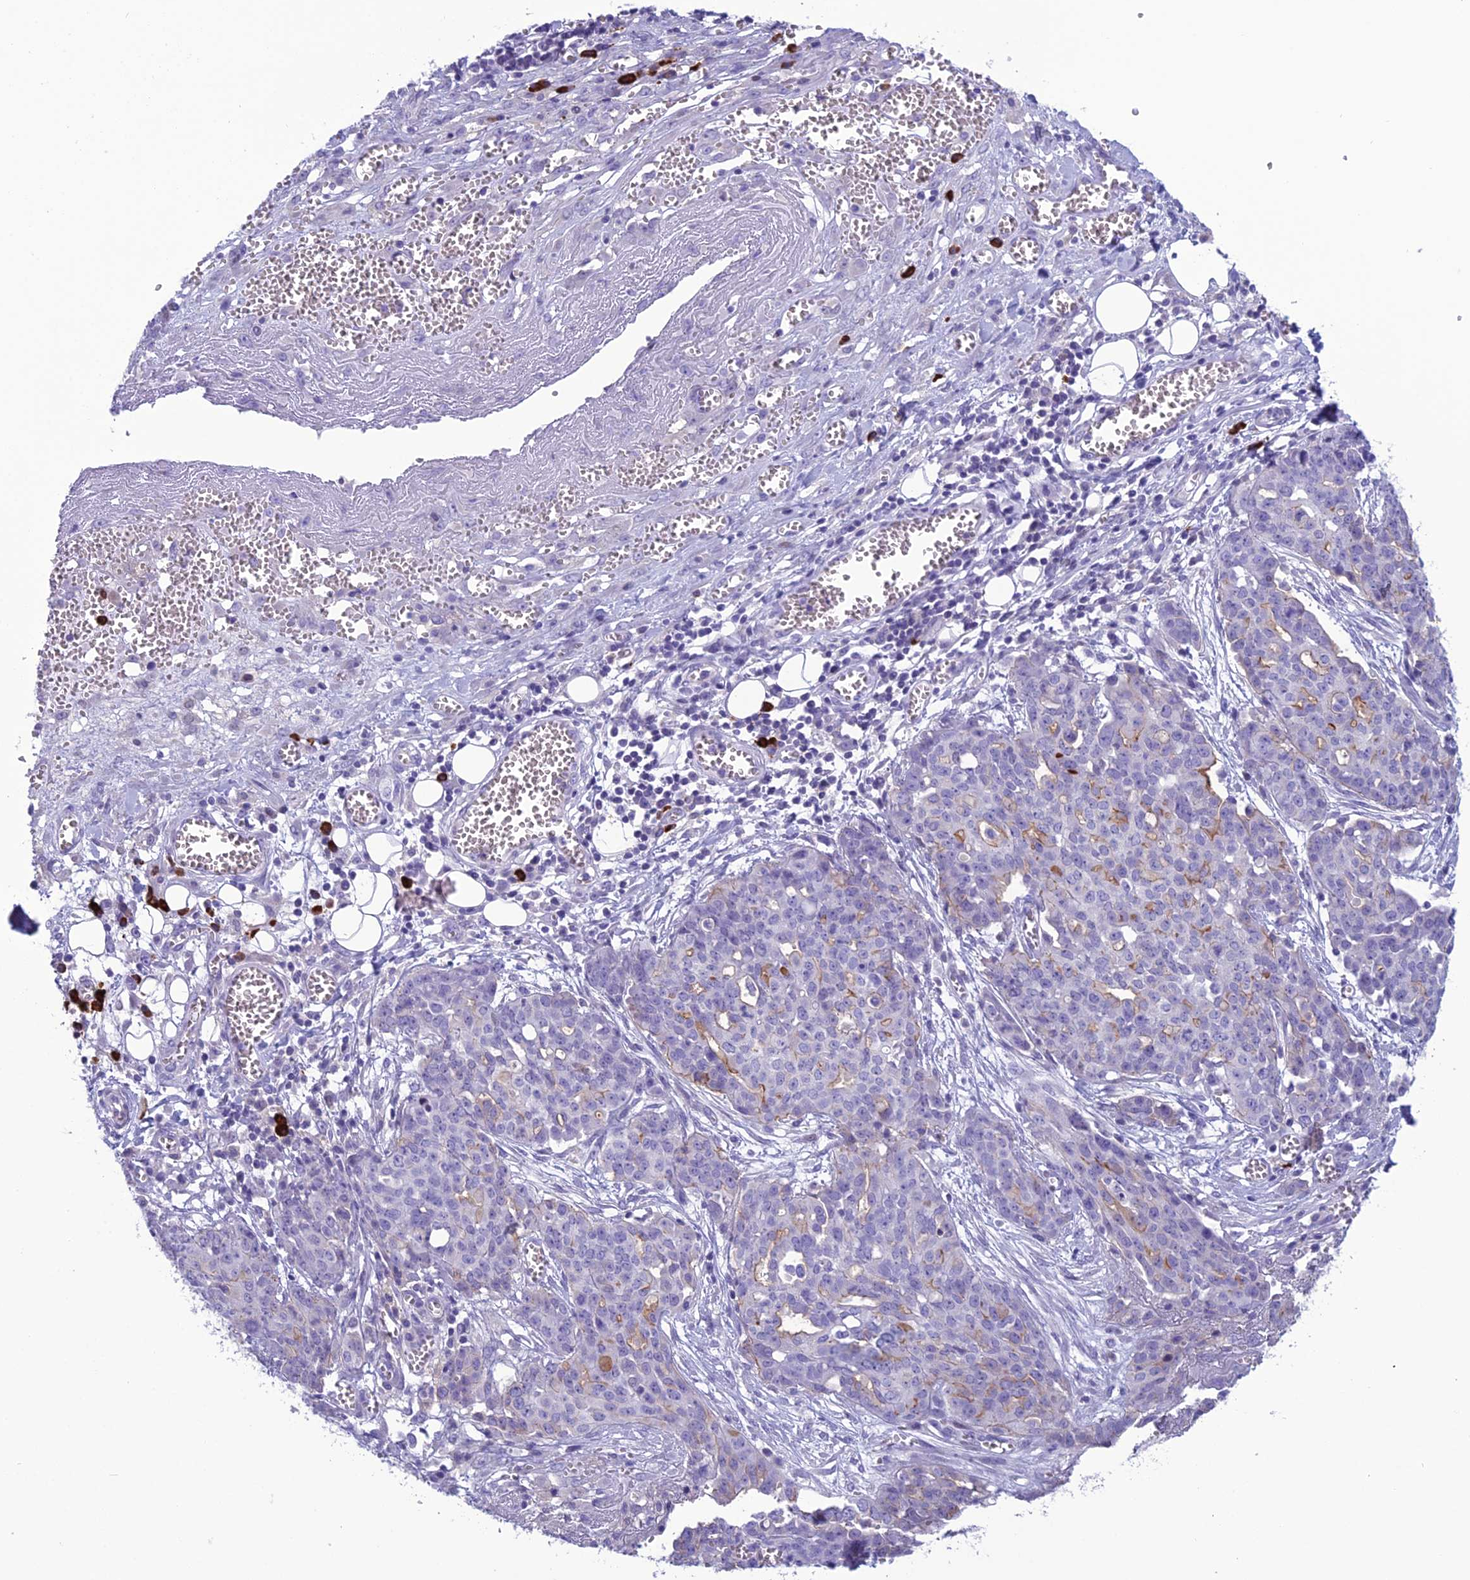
{"staining": {"intensity": "weak", "quantity": "<25%", "location": "cytoplasmic/membranous"}, "tissue": "ovarian cancer", "cell_type": "Tumor cells", "image_type": "cancer", "snomed": [{"axis": "morphology", "description": "Cystadenocarcinoma, serous, NOS"}, {"axis": "topography", "description": "Soft tissue"}, {"axis": "topography", "description": "Ovary"}], "caption": "A micrograph of ovarian serous cystadenocarcinoma stained for a protein shows no brown staining in tumor cells.", "gene": "CRB2", "patient": {"sex": "female", "age": 57}}